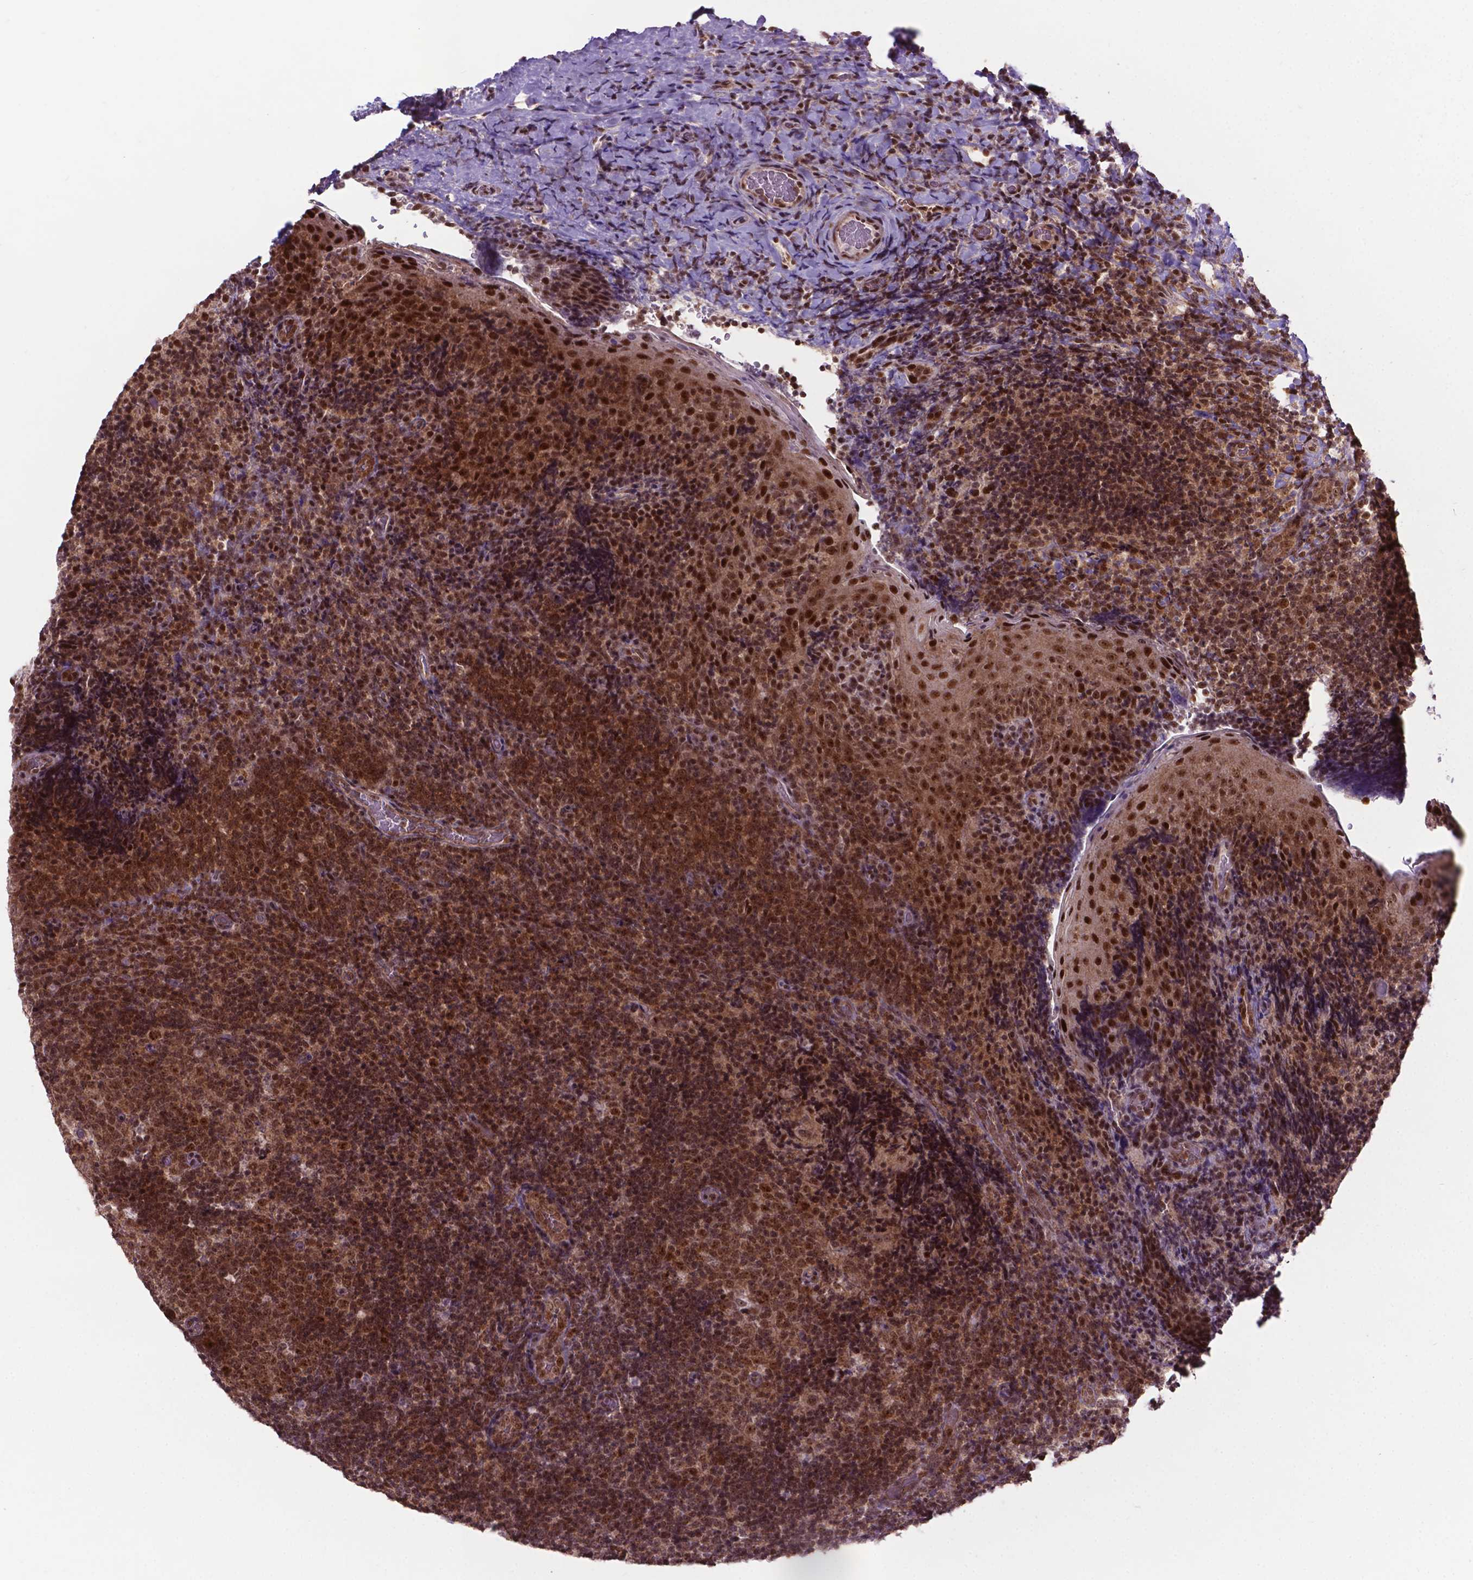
{"staining": {"intensity": "moderate", "quantity": ">75%", "location": "nuclear"}, "tissue": "tonsil", "cell_type": "Germinal center cells", "image_type": "normal", "snomed": [{"axis": "morphology", "description": "Normal tissue, NOS"}, {"axis": "topography", "description": "Tonsil"}], "caption": "Immunohistochemistry (IHC) histopathology image of unremarkable human tonsil stained for a protein (brown), which displays medium levels of moderate nuclear expression in approximately >75% of germinal center cells.", "gene": "CSNK2A1", "patient": {"sex": "male", "age": 17}}